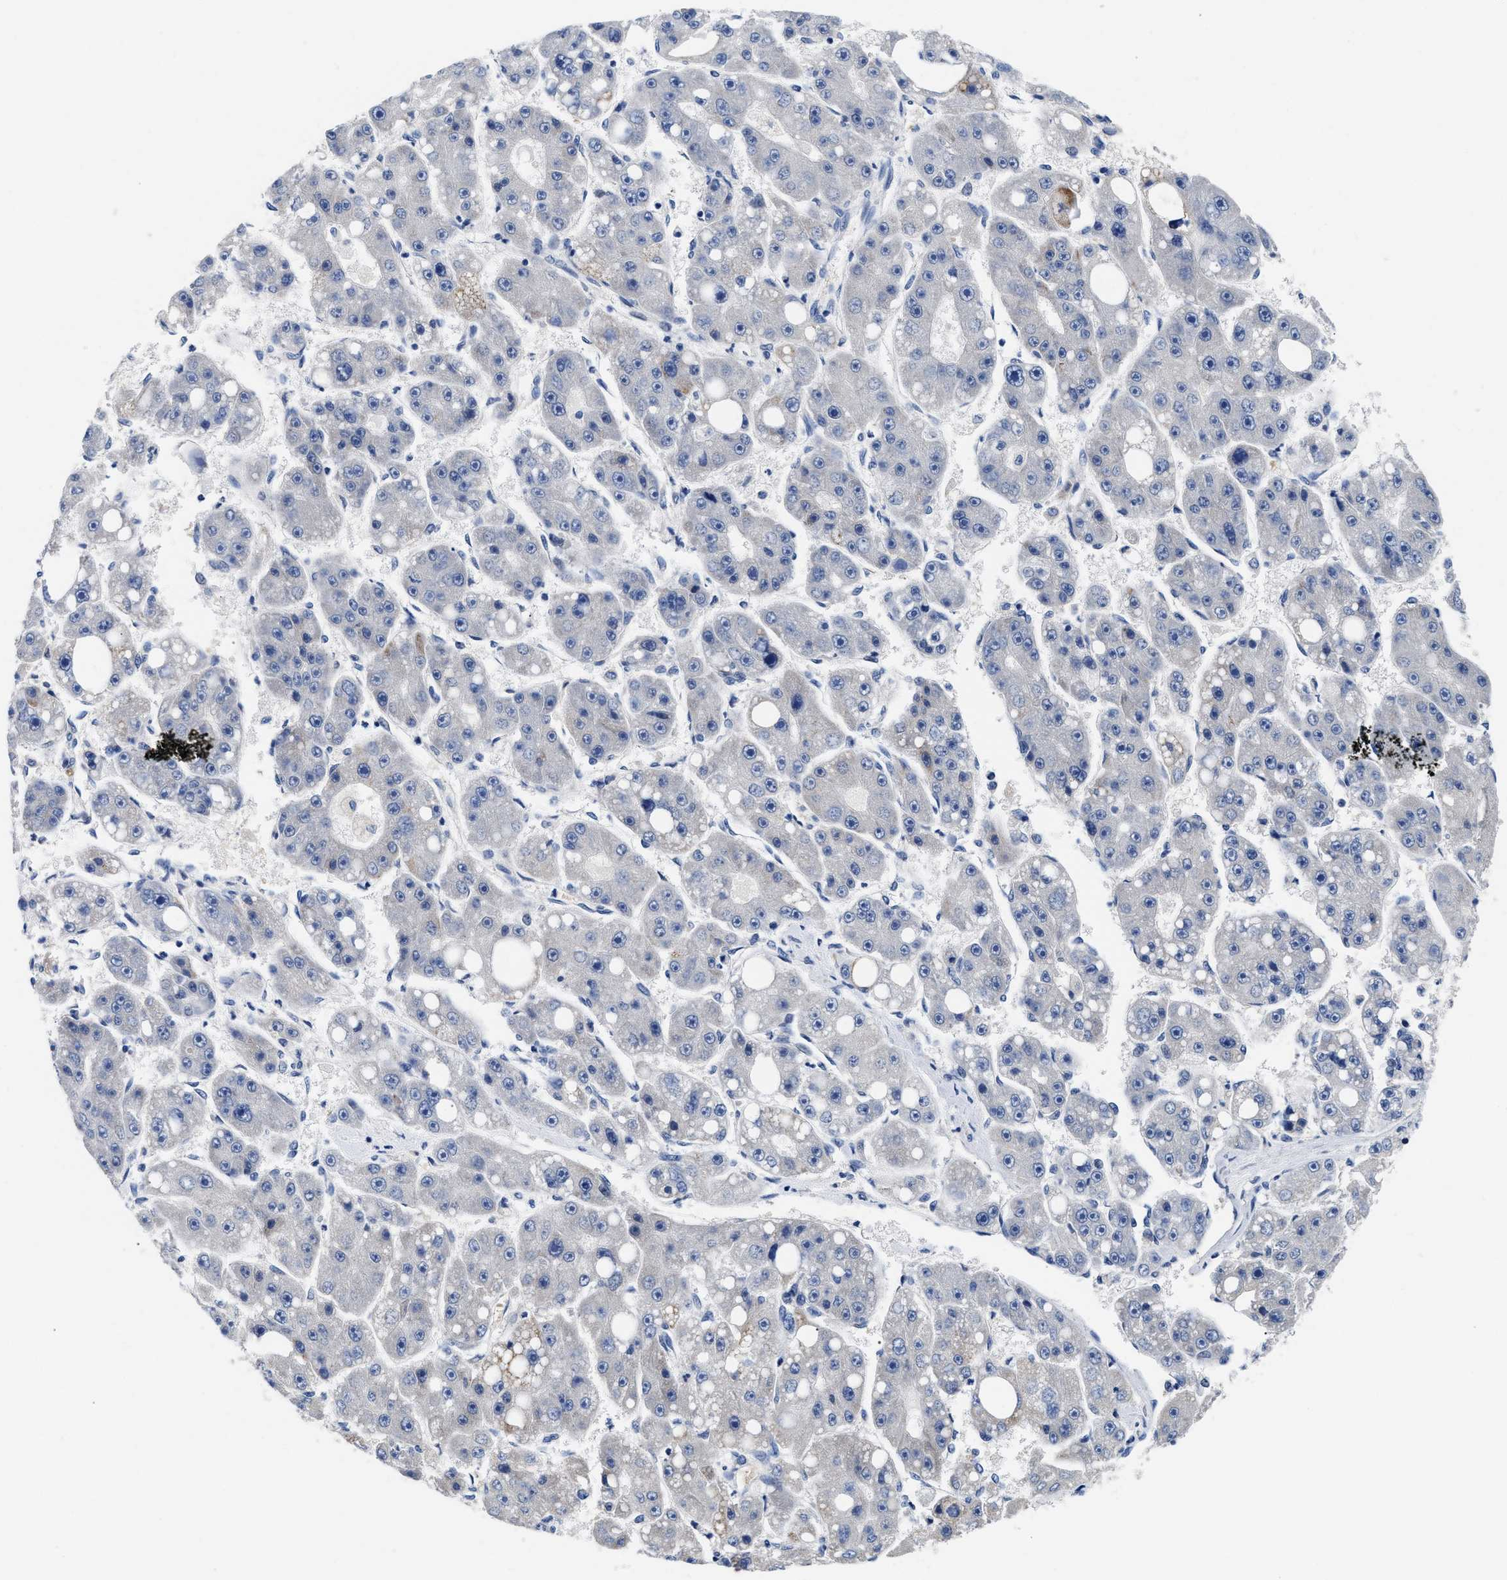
{"staining": {"intensity": "negative", "quantity": "none", "location": "none"}, "tissue": "liver cancer", "cell_type": "Tumor cells", "image_type": "cancer", "snomed": [{"axis": "morphology", "description": "Carcinoma, Hepatocellular, NOS"}, {"axis": "topography", "description": "Liver"}], "caption": "A histopathology image of liver cancer (hepatocellular carcinoma) stained for a protein exhibits no brown staining in tumor cells.", "gene": "RINT1", "patient": {"sex": "female", "age": 61}}